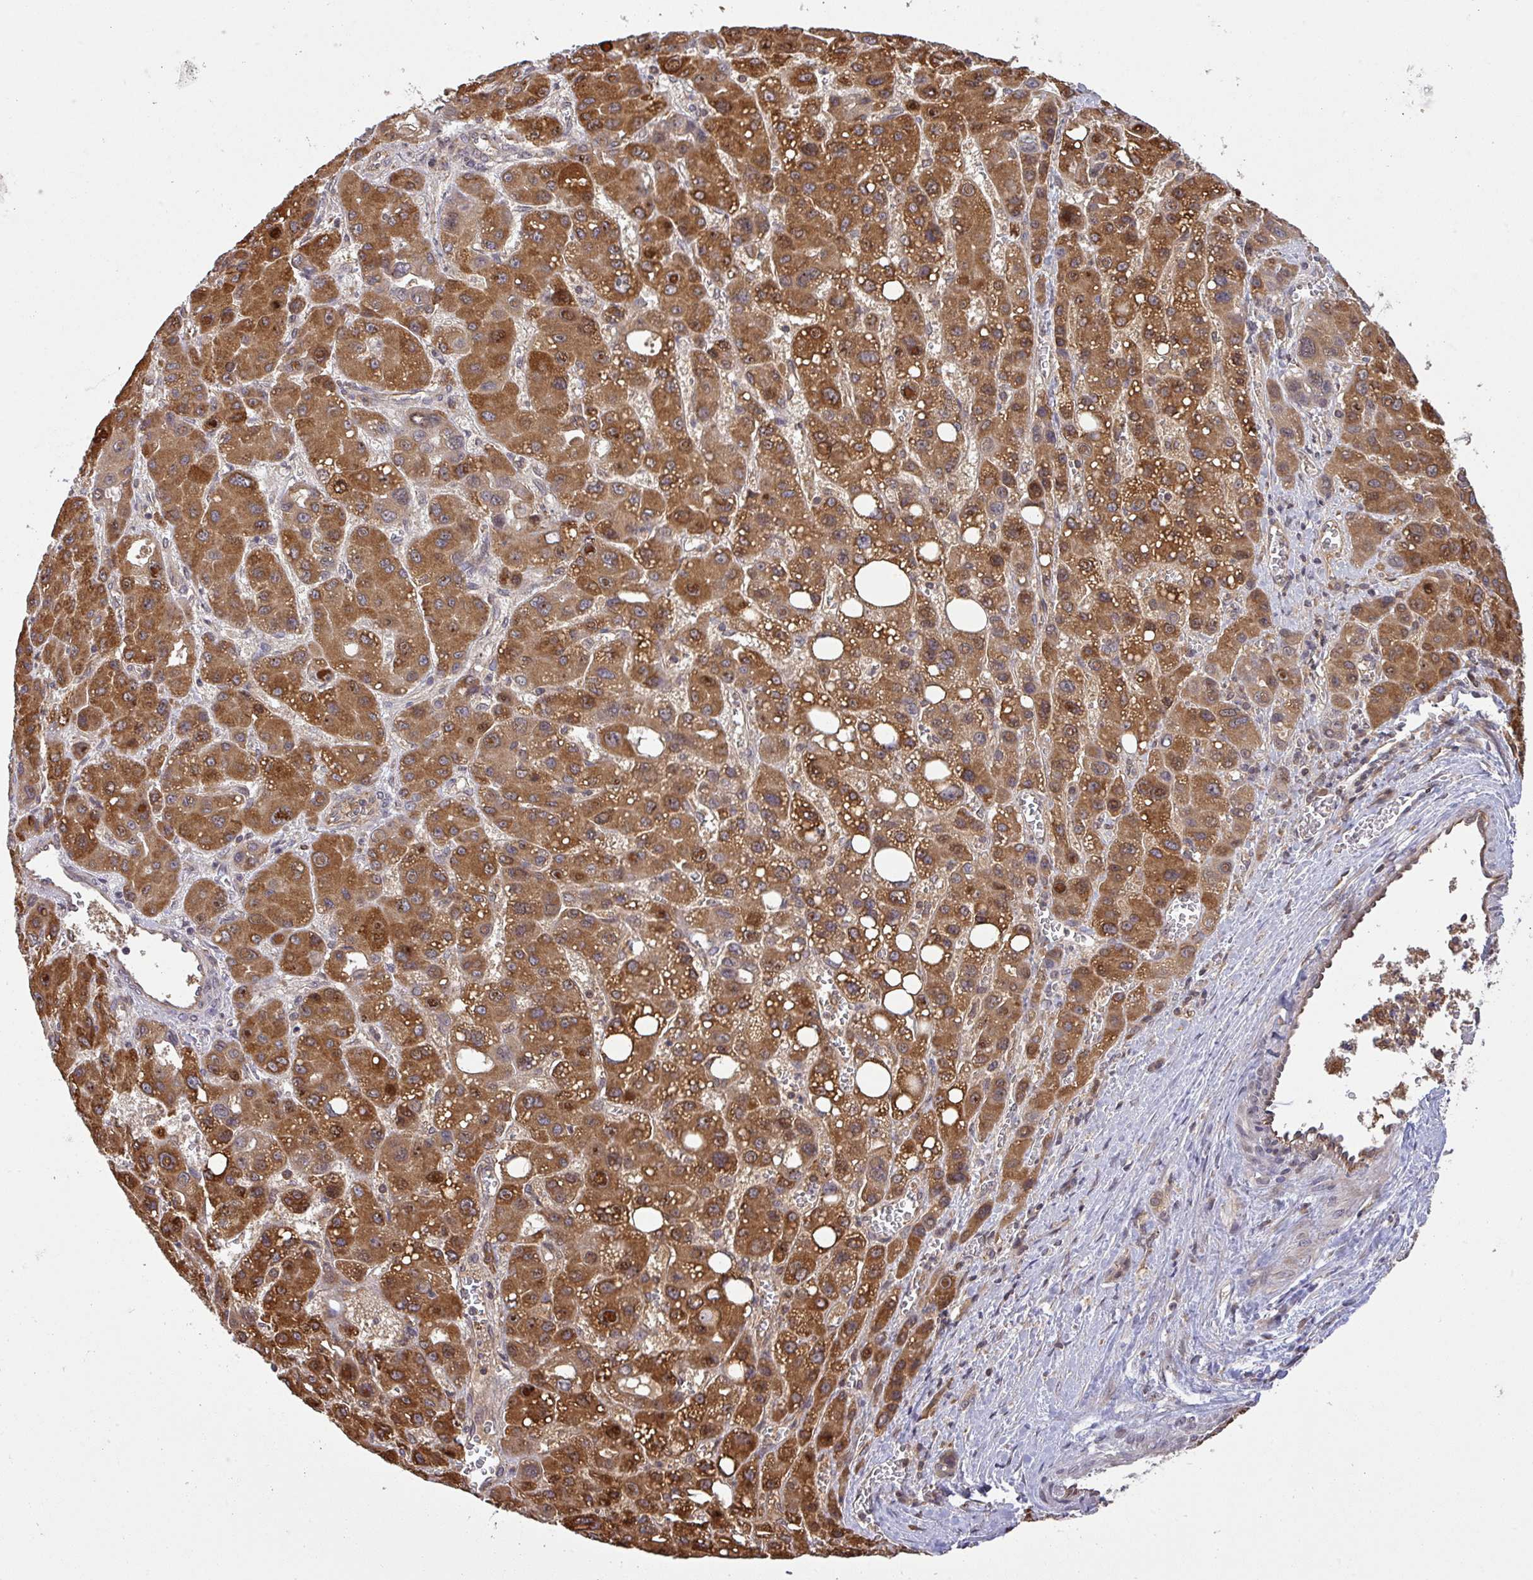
{"staining": {"intensity": "strong", "quantity": ">75%", "location": "cytoplasmic/membranous"}, "tissue": "liver cancer", "cell_type": "Tumor cells", "image_type": "cancer", "snomed": [{"axis": "morphology", "description": "Carcinoma, Hepatocellular, NOS"}, {"axis": "topography", "description": "Liver"}], "caption": "IHC histopathology image of liver hepatocellular carcinoma stained for a protein (brown), which demonstrates high levels of strong cytoplasmic/membranous staining in about >75% of tumor cells.", "gene": "CCDC121", "patient": {"sex": "male", "age": 55}}